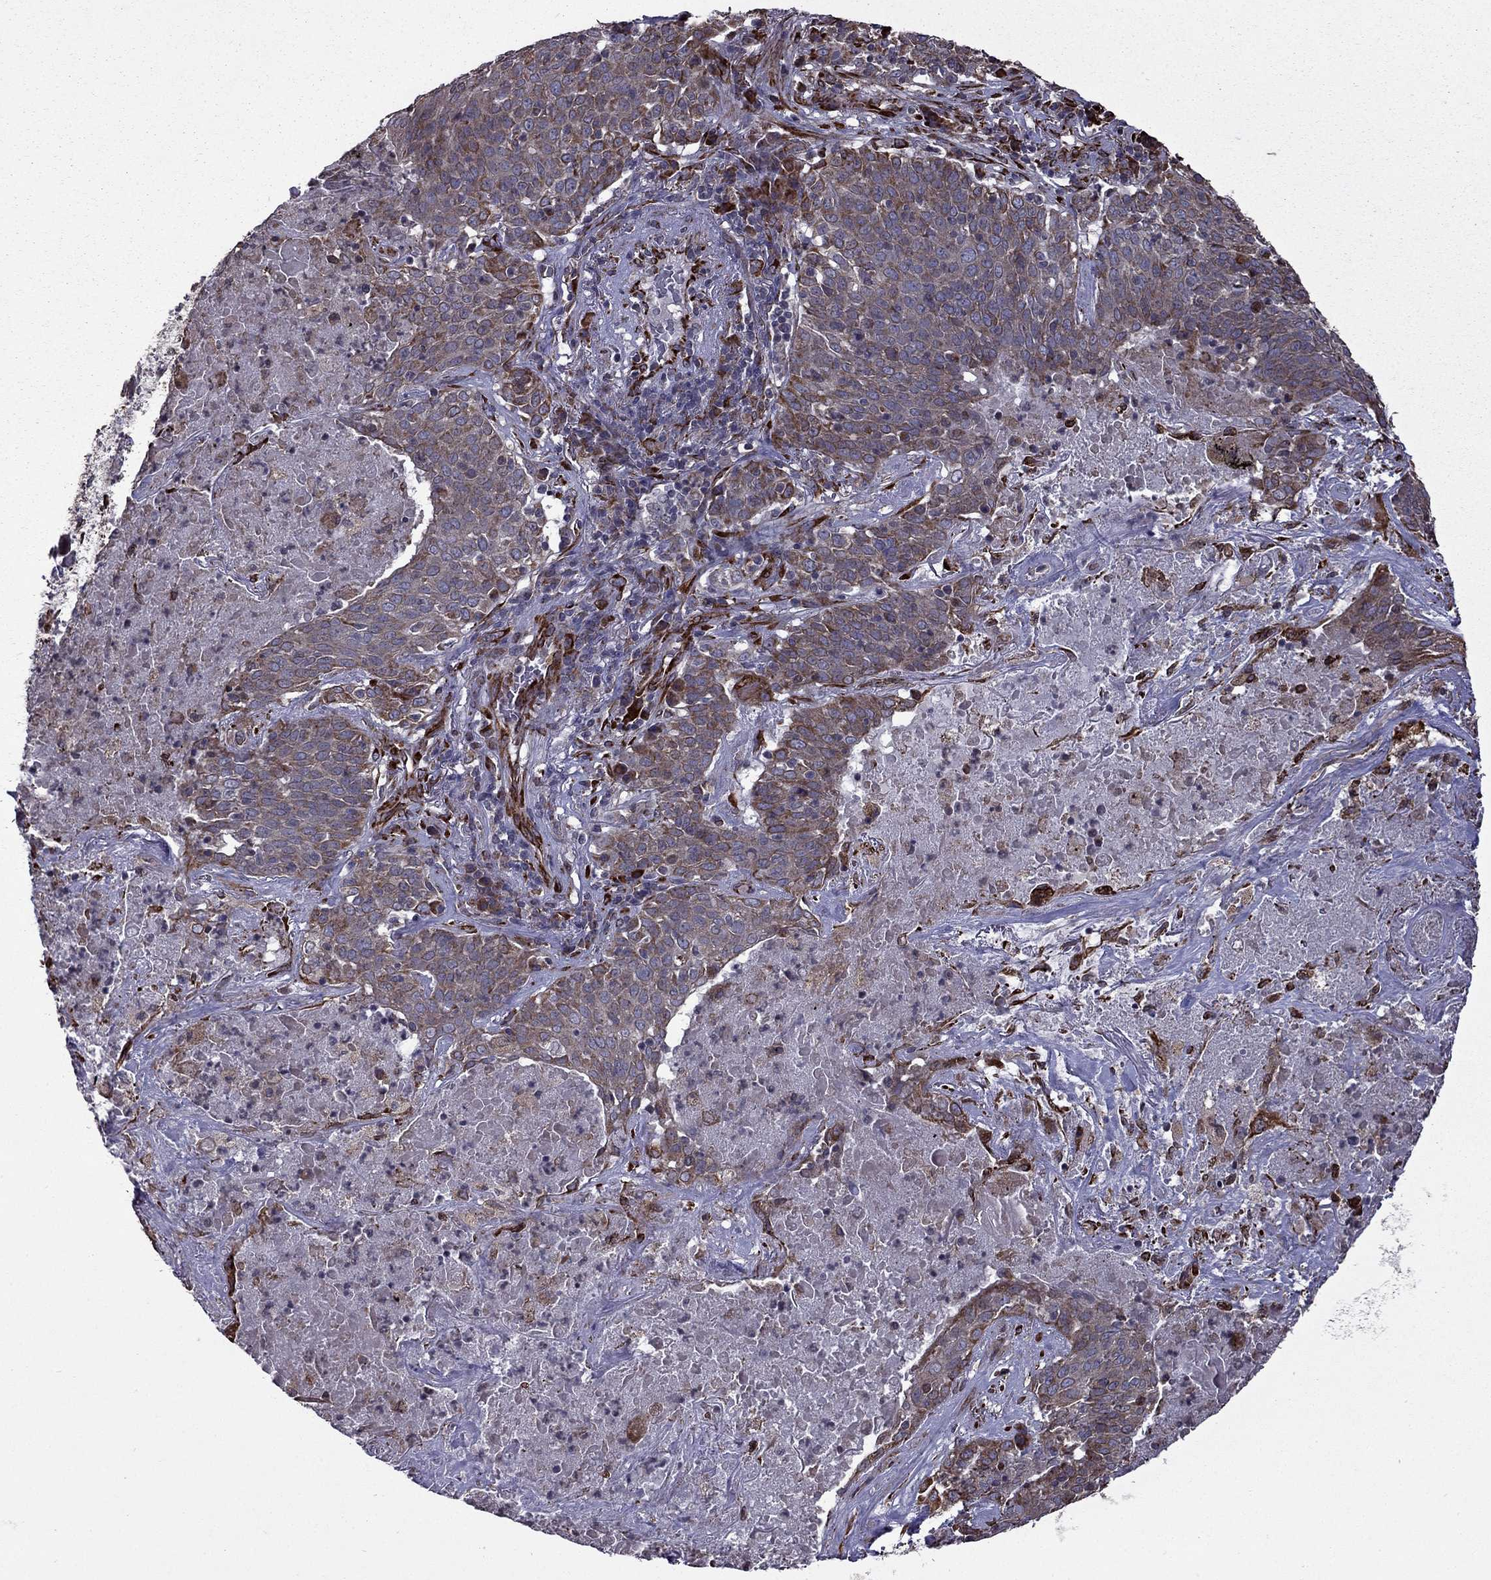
{"staining": {"intensity": "moderate", "quantity": "25%-75%", "location": "cytoplasmic/membranous"}, "tissue": "lung cancer", "cell_type": "Tumor cells", "image_type": "cancer", "snomed": [{"axis": "morphology", "description": "Squamous cell carcinoma, NOS"}, {"axis": "topography", "description": "Lung"}], "caption": "Immunohistochemical staining of lung cancer displays moderate cytoplasmic/membranous protein positivity in approximately 25%-75% of tumor cells.", "gene": "IKBIP", "patient": {"sex": "male", "age": 82}}